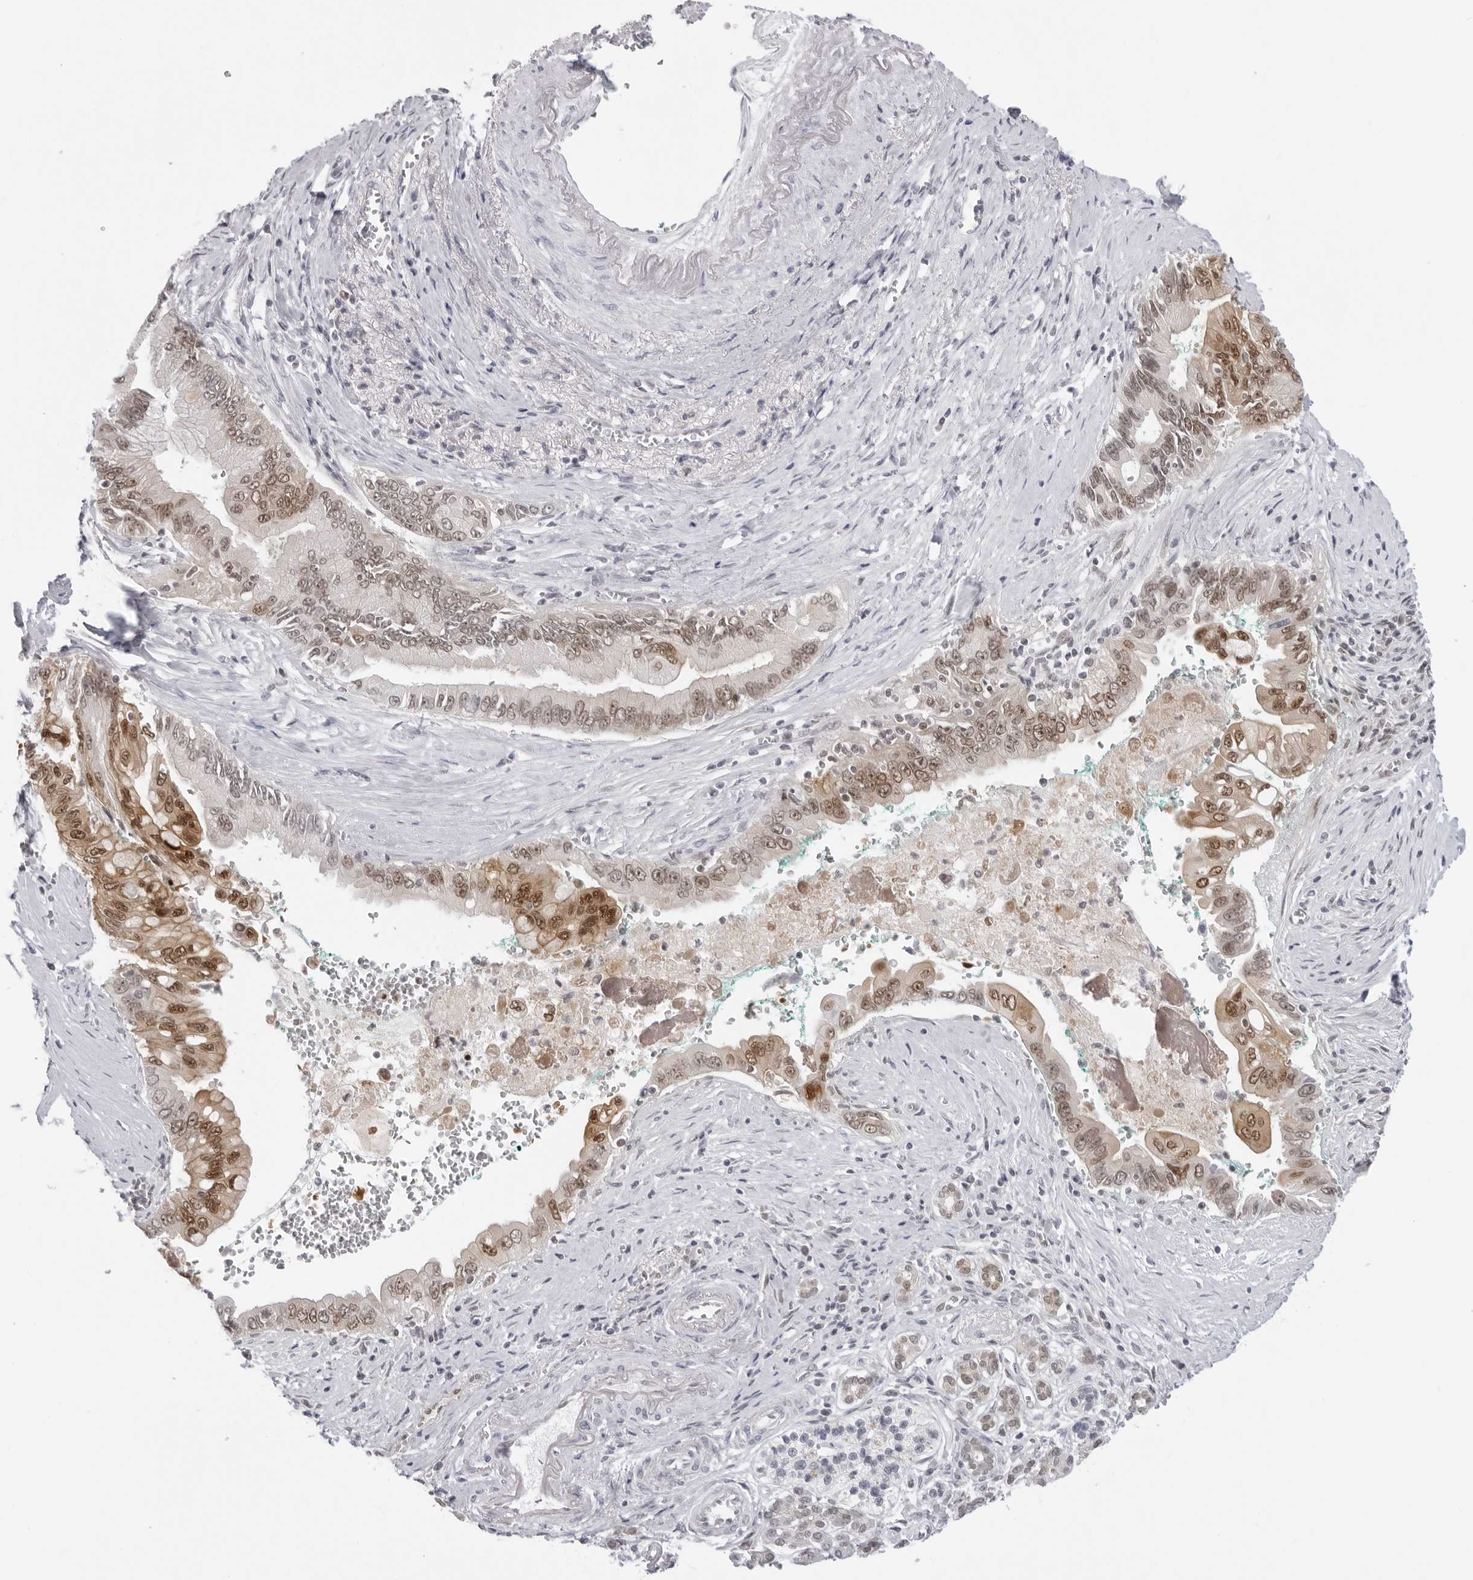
{"staining": {"intensity": "moderate", "quantity": ">75%", "location": "cytoplasmic/membranous,nuclear"}, "tissue": "pancreatic cancer", "cell_type": "Tumor cells", "image_type": "cancer", "snomed": [{"axis": "morphology", "description": "Adenocarcinoma, NOS"}, {"axis": "topography", "description": "Pancreas"}], "caption": "An image of human pancreatic cancer stained for a protein demonstrates moderate cytoplasmic/membranous and nuclear brown staining in tumor cells.", "gene": "CASP7", "patient": {"sex": "male", "age": 78}}